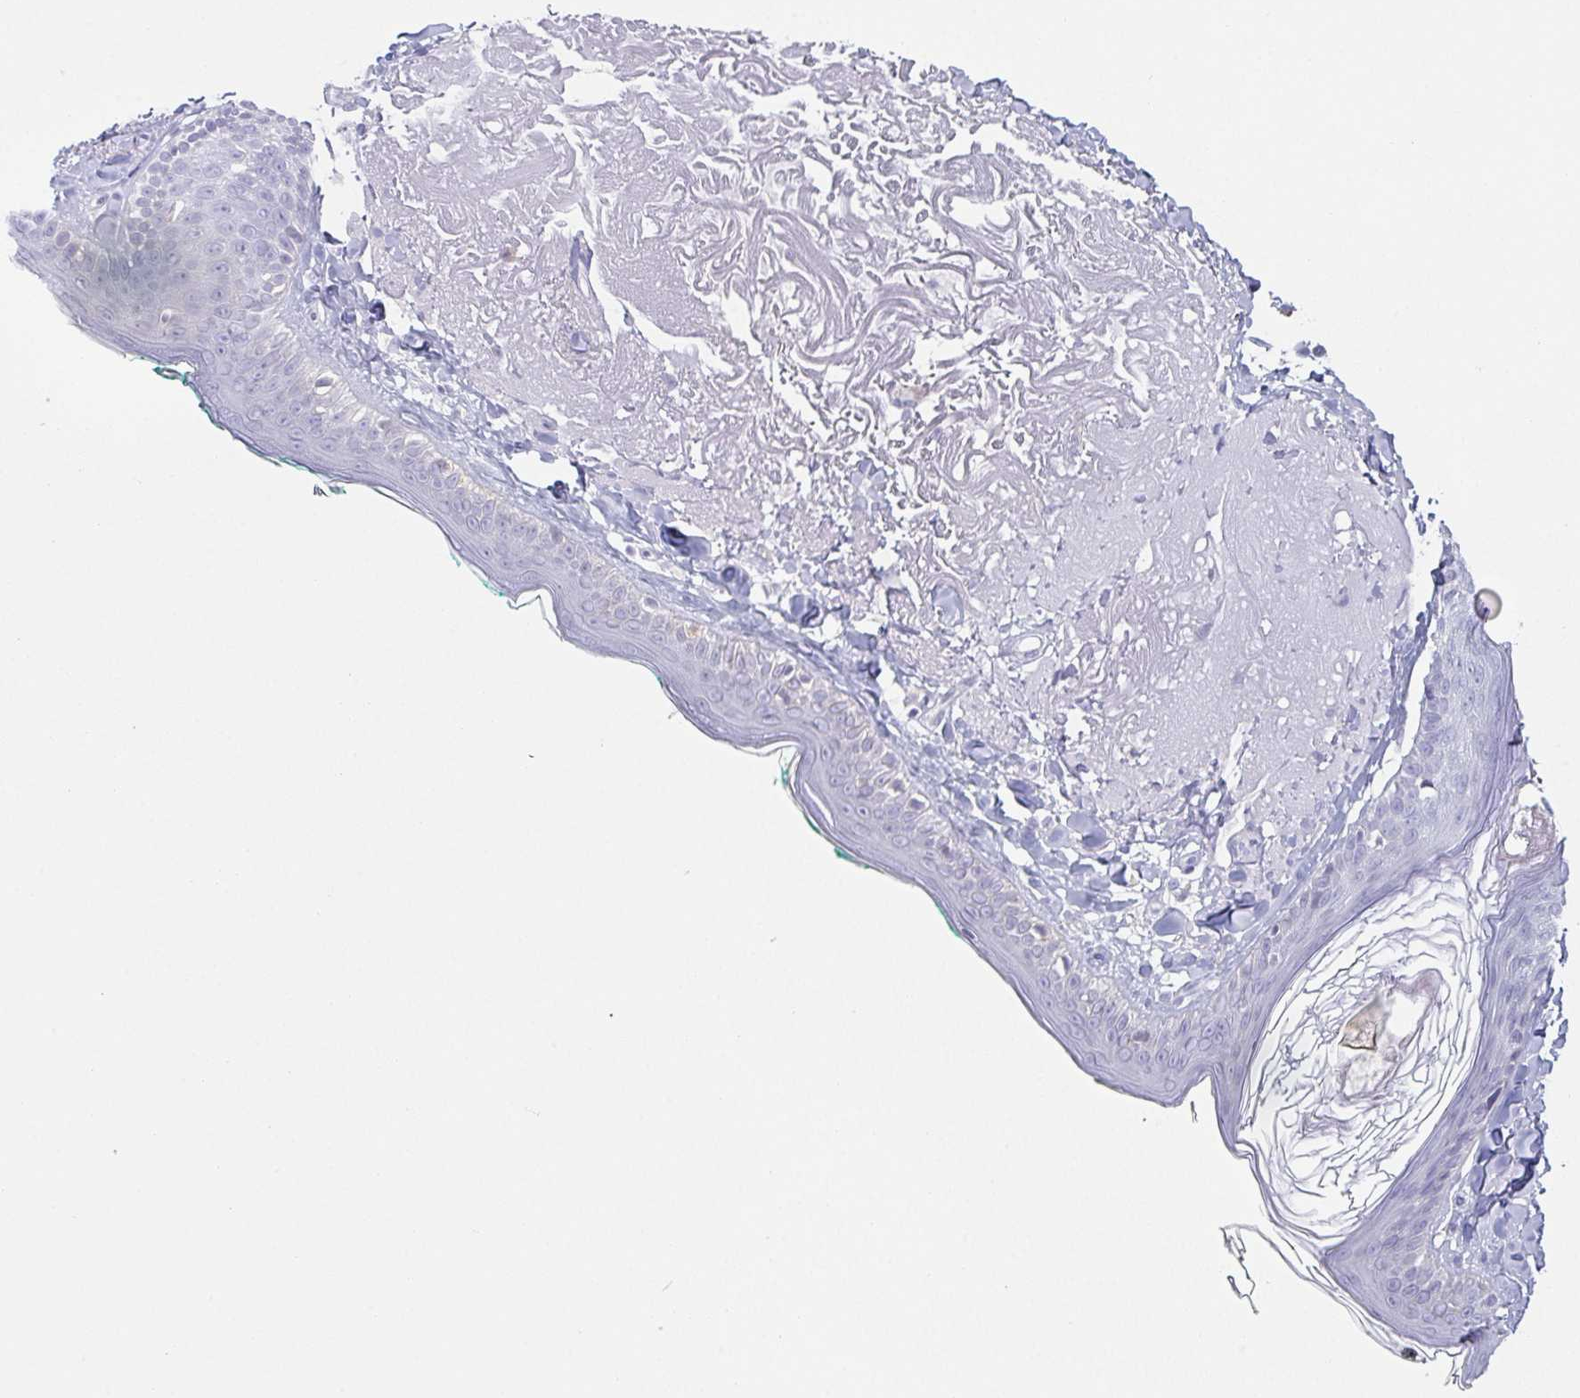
{"staining": {"intensity": "negative", "quantity": "none", "location": "none"}, "tissue": "skin", "cell_type": "Fibroblasts", "image_type": "normal", "snomed": [{"axis": "morphology", "description": "Normal tissue, NOS"}, {"axis": "topography", "description": "Skin"}], "caption": "A photomicrograph of skin stained for a protein reveals no brown staining in fibroblasts.", "gene": "PRR27", "patient": {"sex": "male", "age": 73}}